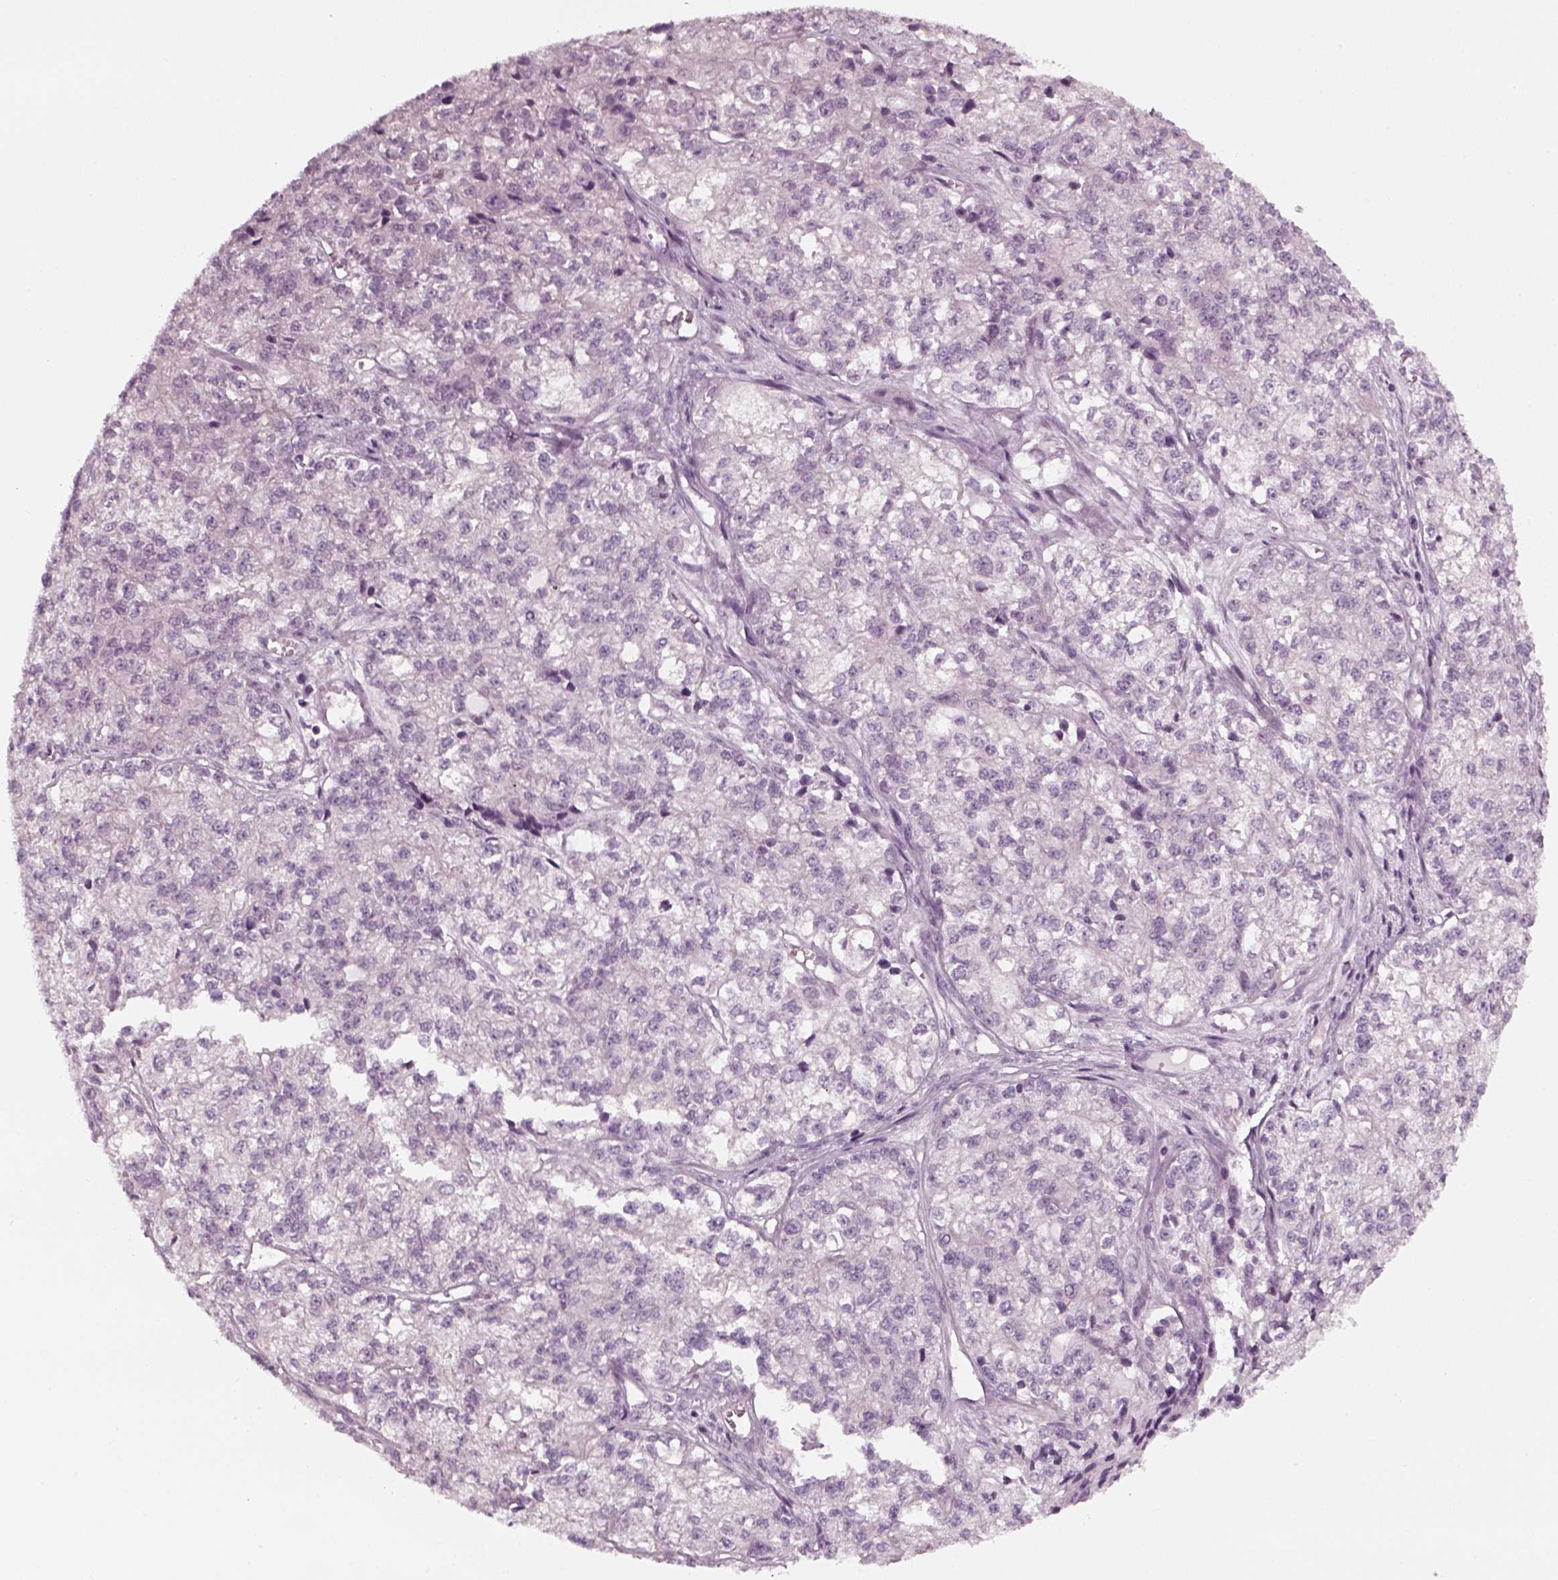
{"staining": {"intensity": "negative", "quantity": "none", "location": "none"}, "tissue": "ovarian cancer", "cell_type": "Tumor cells", "image_type": "cancer", "snomed": [{"axis": "morphology", "description": "Carcinoma, endometroid"}, {"axis": "topography", "description": "Ovary"}], "caption": "Photomicrograph shows no significant protein staining in tumor cells of ovarian cancer.", "gene": "PNMT", "patient": {"sex": "female", "age": 64}}